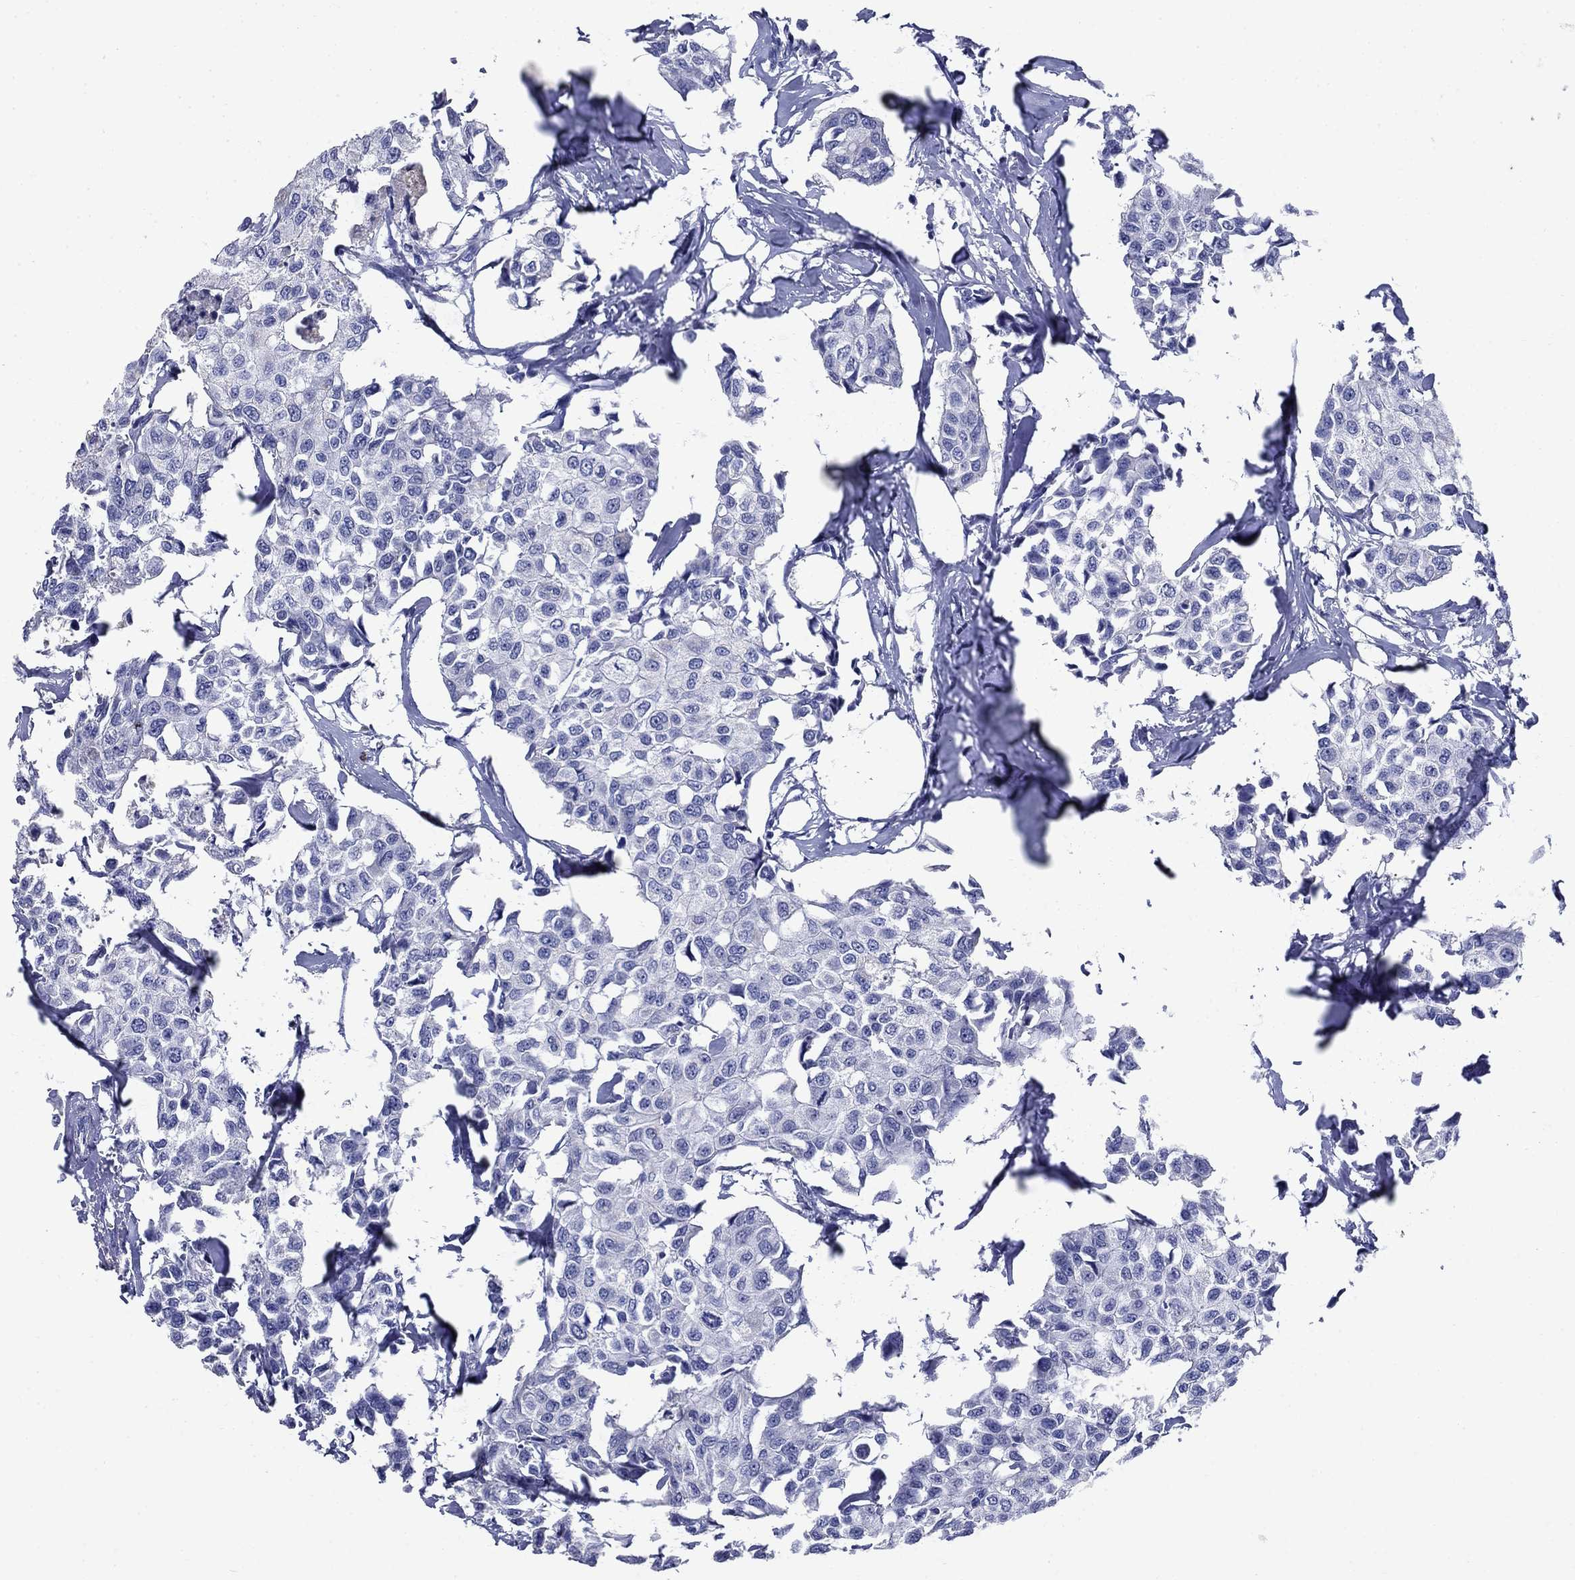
{"staining": {"intensity": "negative", "quantity": "none", "location": "none"}, "tissue": "breast cancer", "cell_type": "Tumor cells", "image_type": "cancer", "snomed": [{"axis": "morphology", "description": "Duct carcinoma"}, {"axis": "topography", "description": "Breast"}], "caption": "The image reveals no staining of tumor cells in breast cancer (intraductal carcinoma).", "gene": "CD1A", "patient": {"sex": "female", "age": 80}}